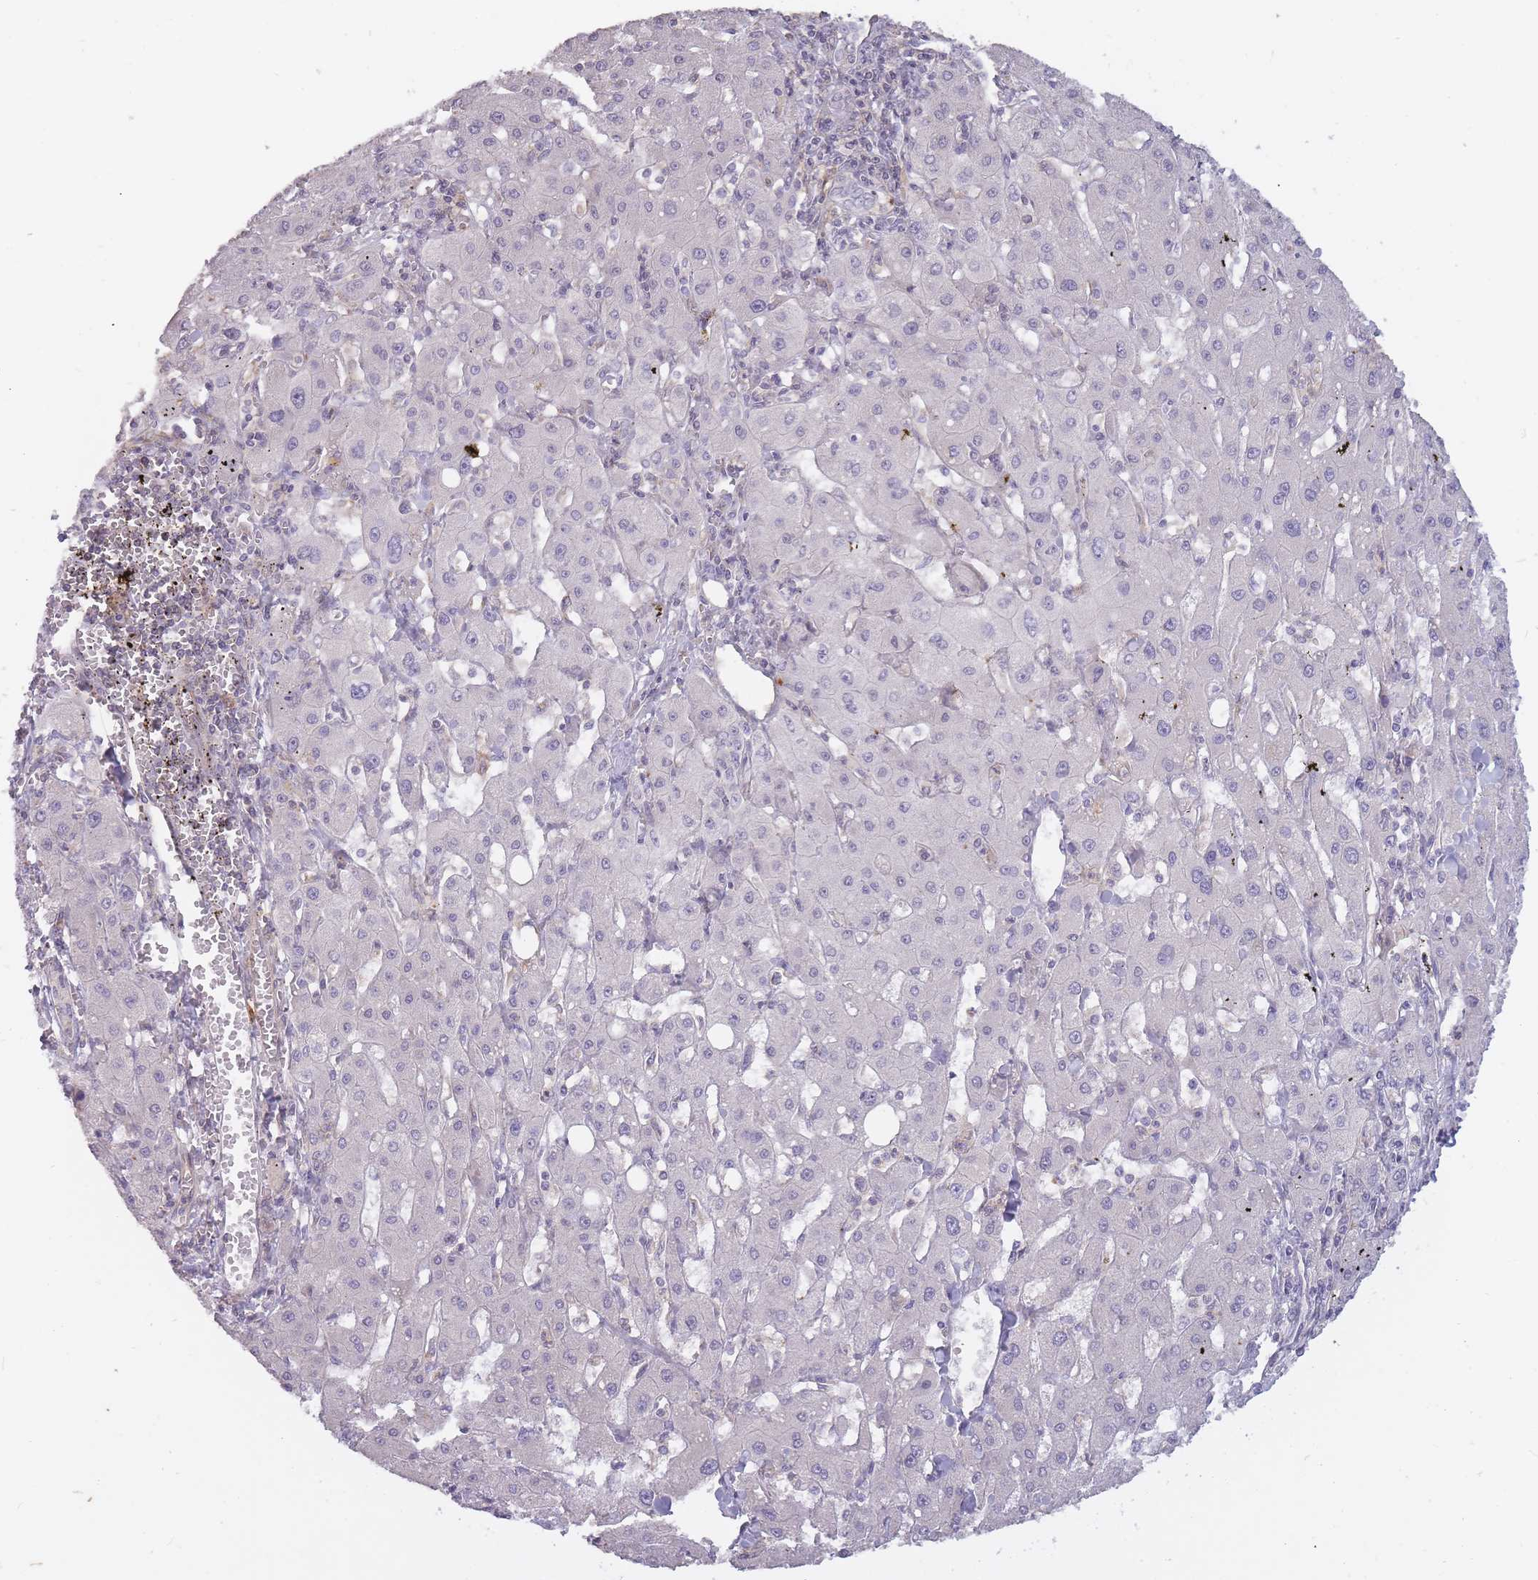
{"staining": {"intensity": "negative", "quantity": "none", "location": "none"}, "tissue": "liver cancer", "cell_type": "Tumor cells", "image_type": "cancer", "snomed": [{"axis": "morphology", "description": "Carcinoma, Hepatocellular, NOS"}, {"axis": "topography", "description": "Liver"}], "caption": "A histopathology image of human liver cancer is negative for staining in tumor cells.", "gene": "TET3", "patient": {"sex": "male", "age": 72}}